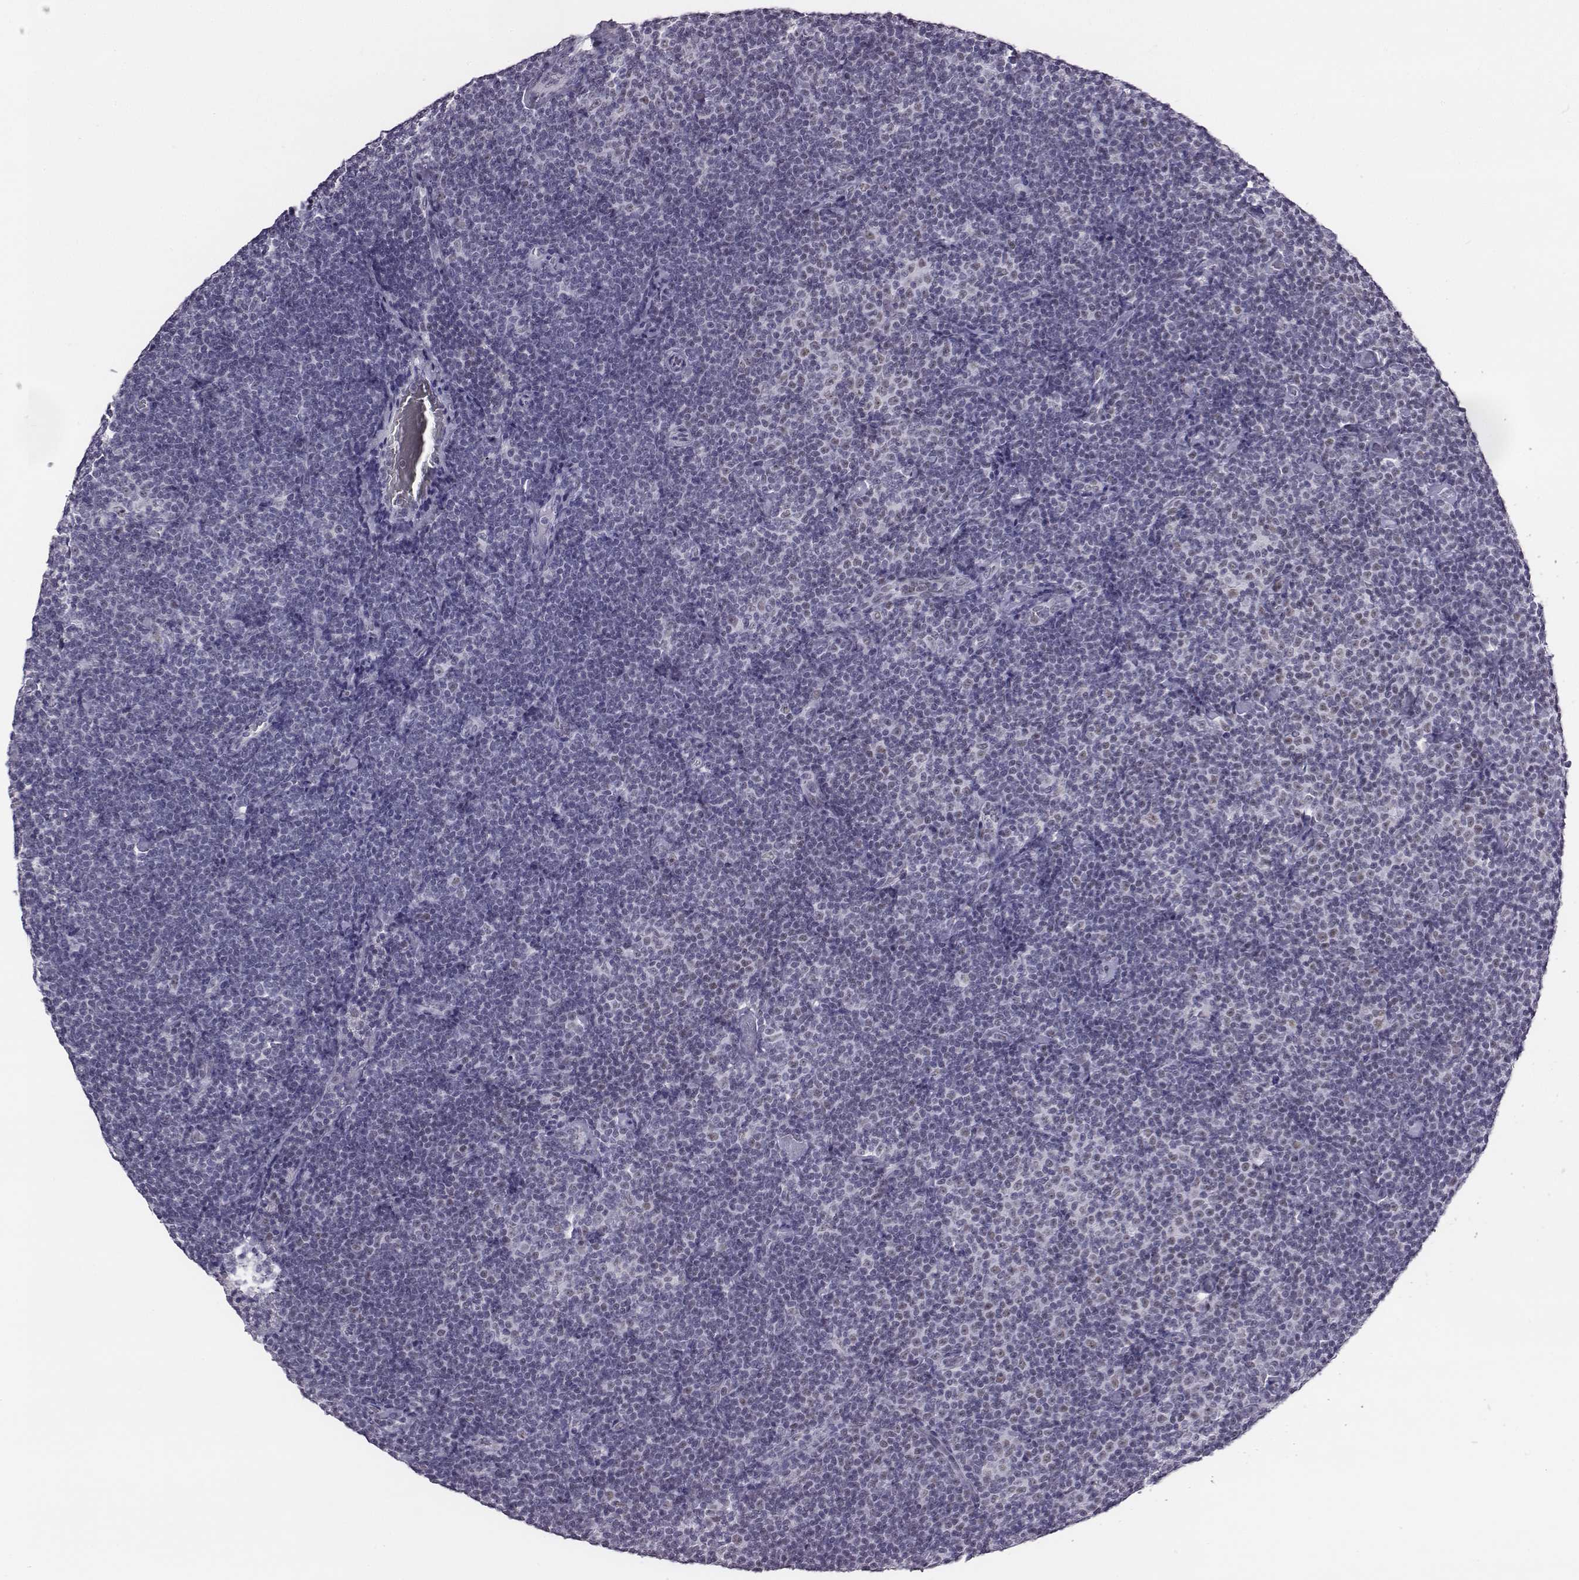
{"staining": {"intensity": "negative", "quantity": "none", "location": "none"}, "tissue": "lymphoma", "cell_type": "Tumor cells", "image_type": "cancer", "snomed": [{"axis": "morphology", "description": "Malignant lymphoma, non-Hodgkin's type, Low grade"}, {"axis": "topography", "description": "Lymph node"}], "caption": "IHC photomicrograph of neoplastic tissue: malignant lymphoma, non-Hodgkin's type (low-grade) stained with DAB (3,3'-diaminobenzidine) demonstrates no significant protein positivity in tumor cells. Brightfield microscopy of immunohistochemistry stained with DAB (3,3'-diaminobenzidine) (brown) and hematoxylin (blue), captured at high magnification.", "gene": "ACOD1", "patient": {"sex": "male", "age": 81}}